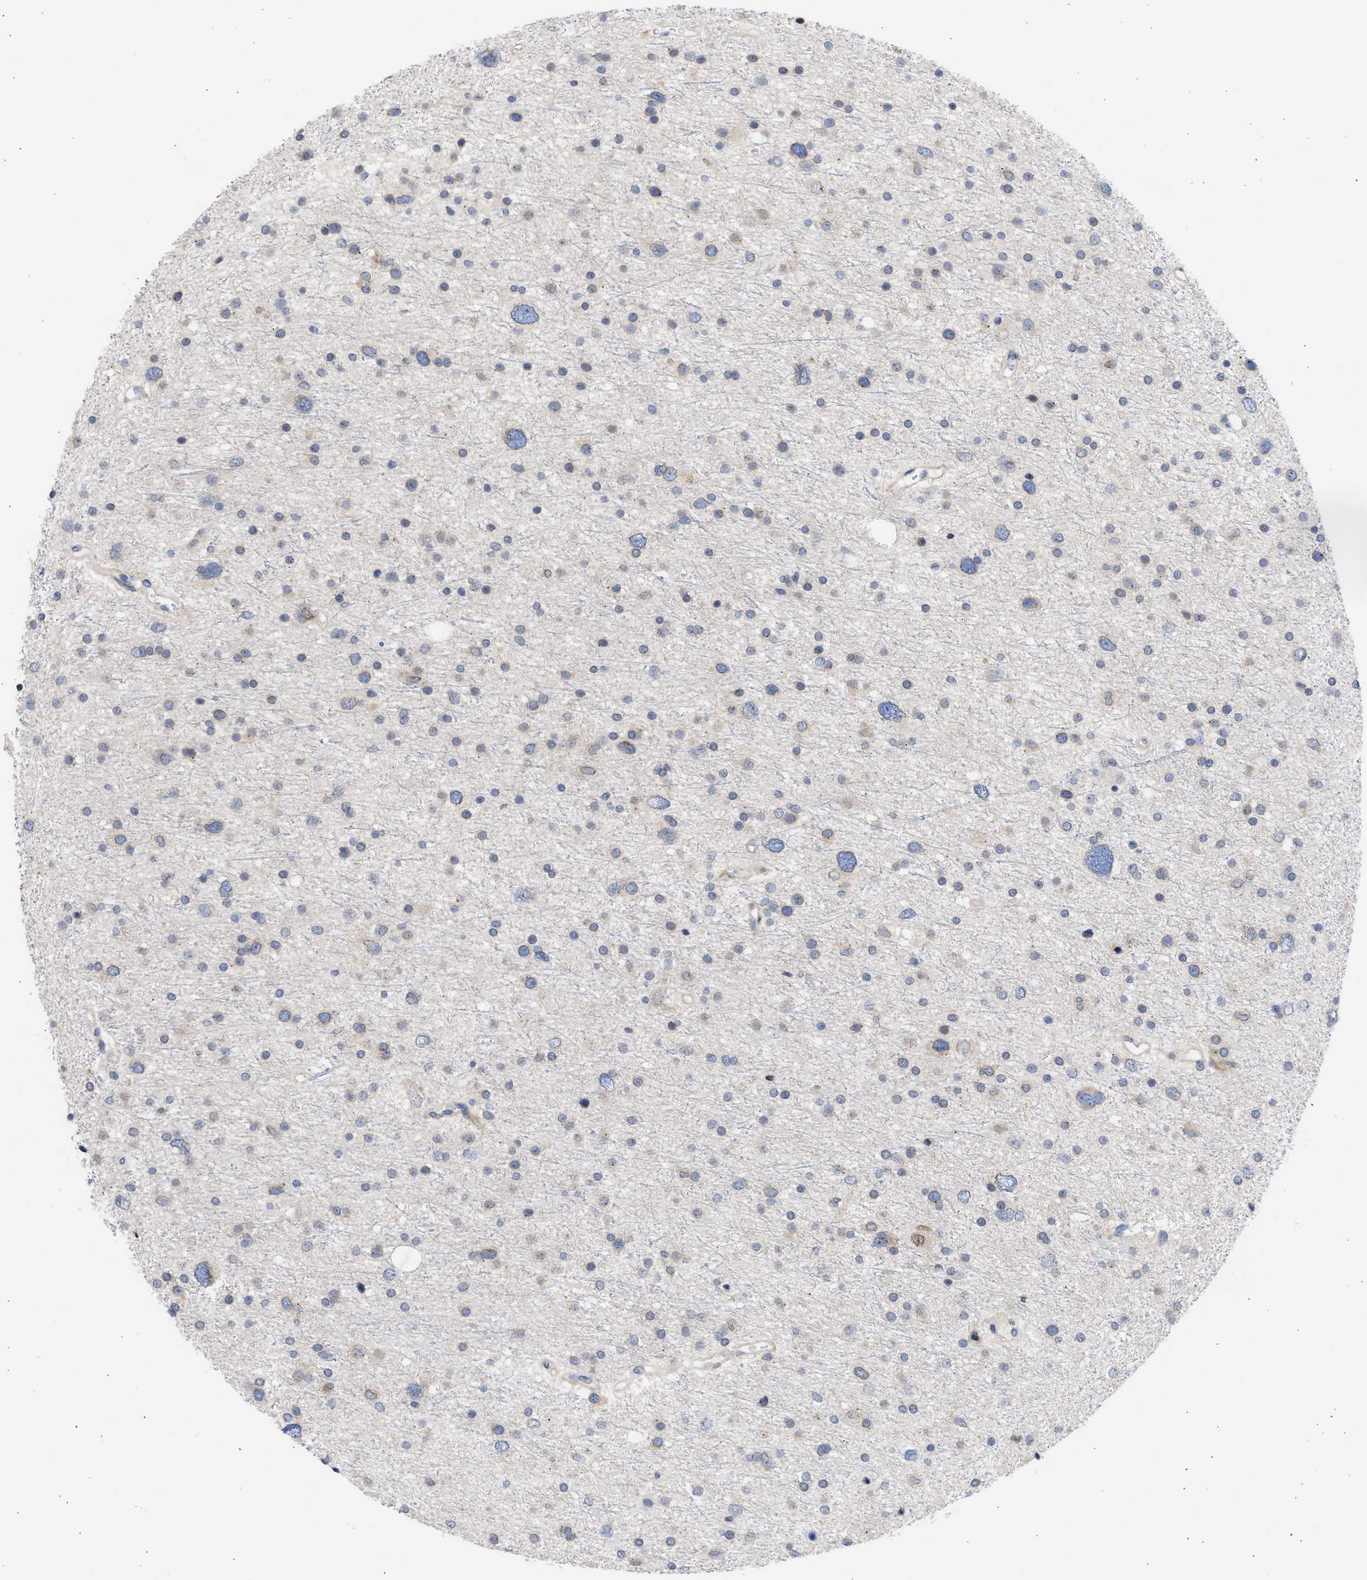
{"staining": {"intensity": "weak", "quantity": "25%-75%", "location": "cytoplasmic/membranous"}, "tissue": "glioma", "cell_type": "Tumor cells", "image_type": "cancer", "snomed": [{"axis": "morphology", "description": "Glioma, malignant, Low grade"}, {"axis": "topography", "description": "Brain"}], "caption": "This micrograph exhibits IHC staining of malignant glioma (low-grade), with low weak cytoplasmic/membranous staining in approximately 25%-75% of tumor cells.", "gene": "NUP35", "patient": {"sex": "female", "age": 37}}